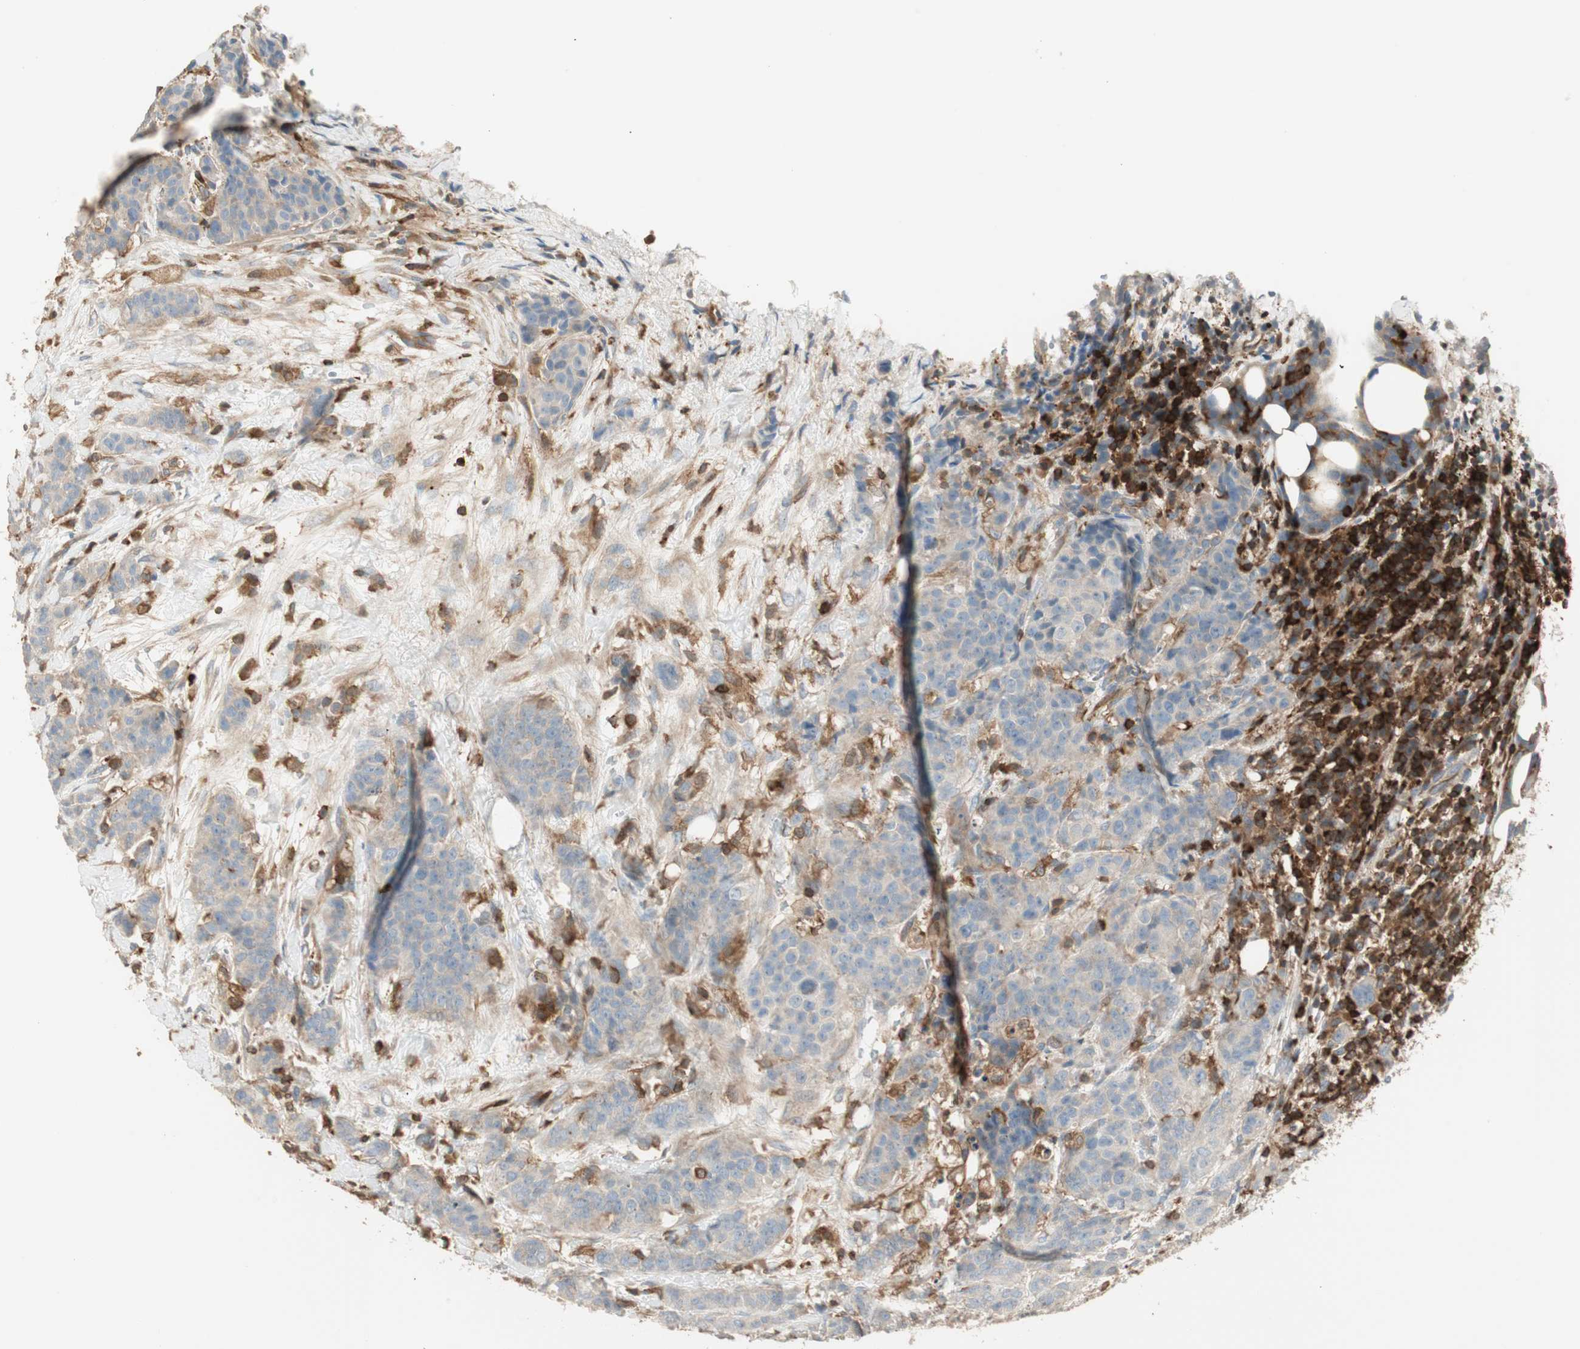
{"staining": {"intensity": "negative", "quantity": "none", "location": "none"}, "tissue": "breast cancer", "cell_type": "Tumor cells", "image_type": "cancer", "snomed": [{"axis": "morphology", "description": "Duct carcinoma"}, {"axis": "topography", "description": "Breast"}], "caption": "A photomicrograph of intraductal carcinoma (breast) stained for a protein shows no brown staining in tumor cells.", "gene": "CRLF3", "patient": {"sex": "female", "age": 40}}